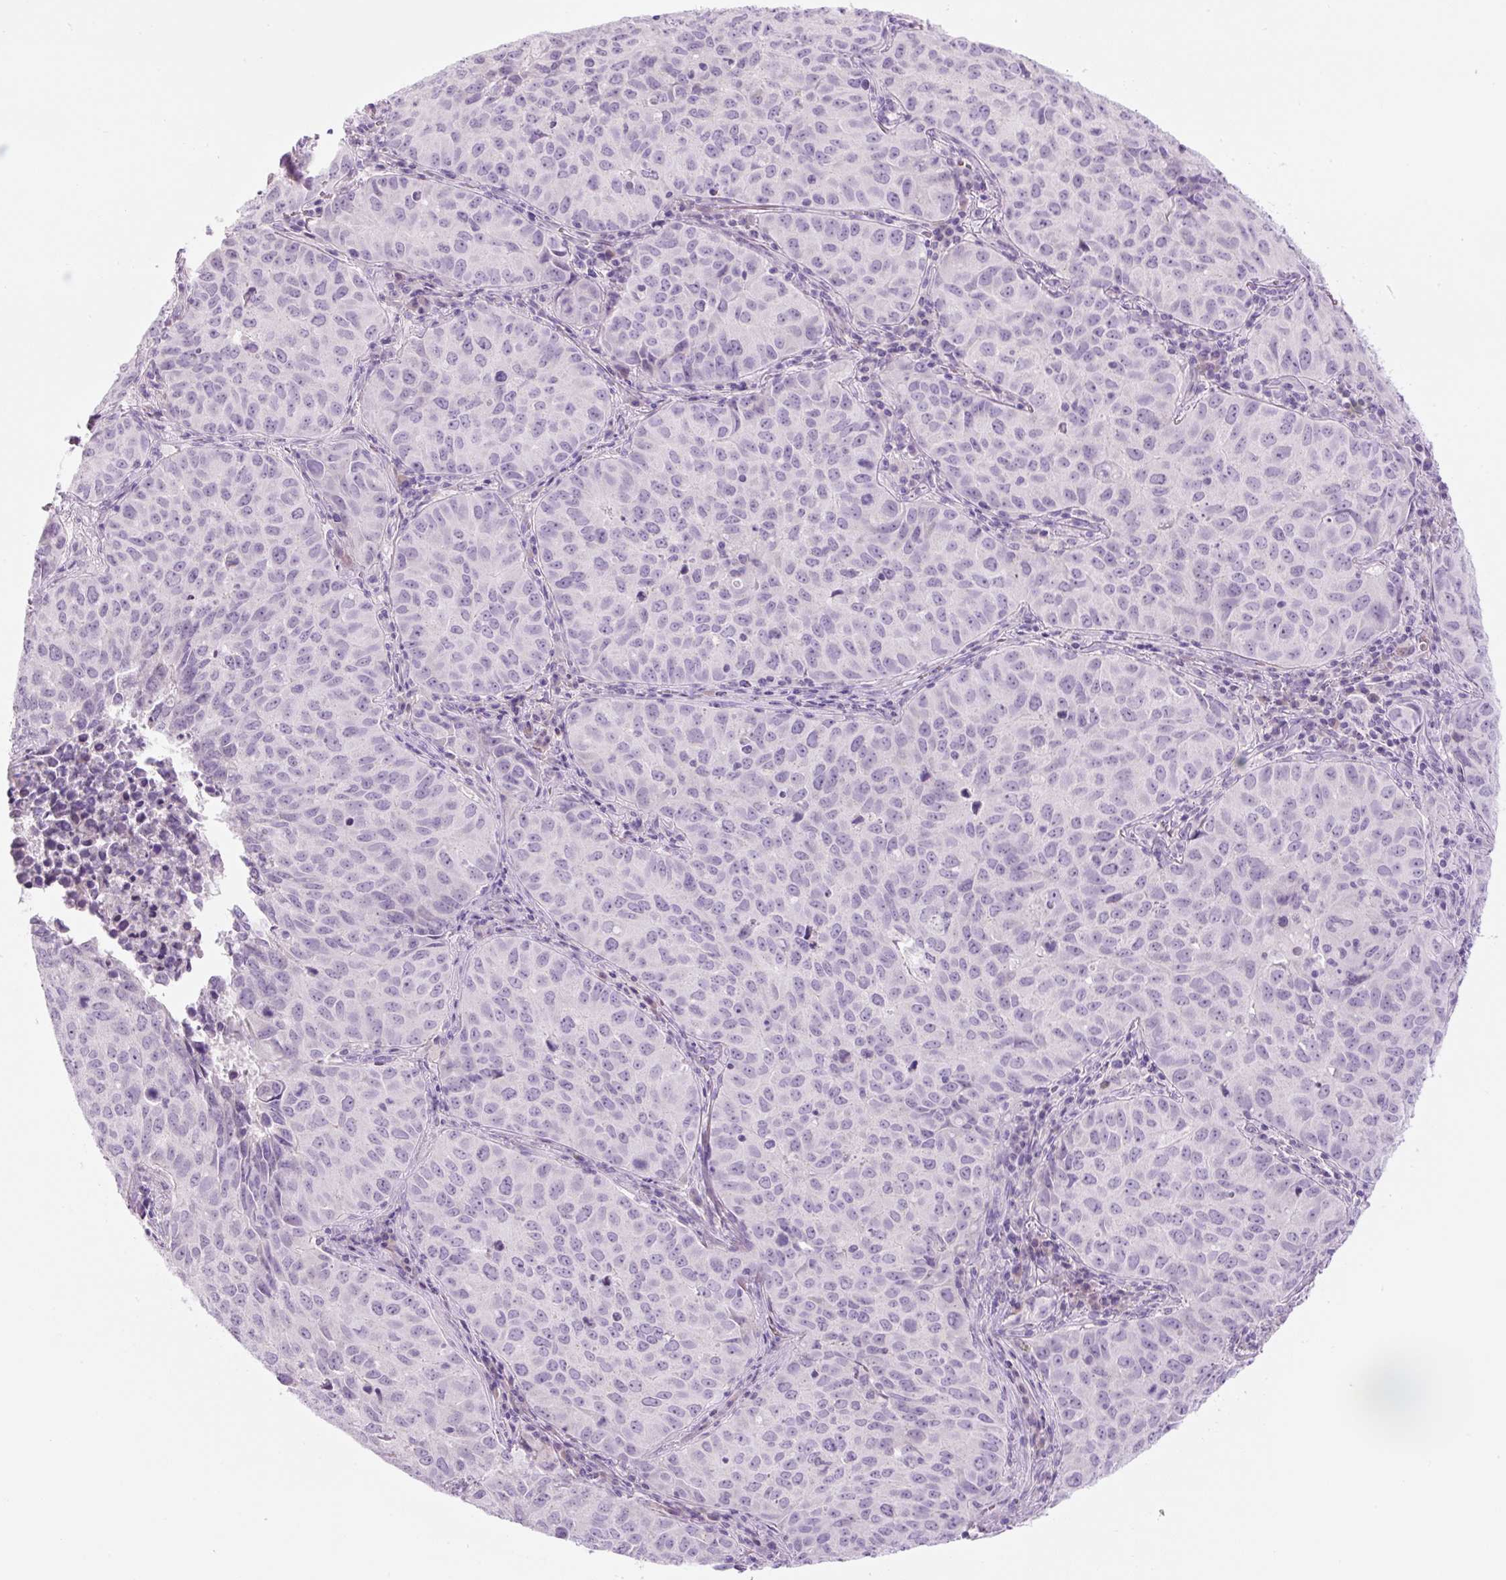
{"staining": {"intensity": "negative", "quantity": "none", "location": "none"}, "tissue": "lung cancer", "cell_type": "Tumor cells", "image_type": "cancer", "snomed": [{"axis": "morphology", "description": "Adenocarcinoma, NOS"}, {"axis": "topography", "description": "Lung"}], "caption": "High power microscopy micrograph of an immunohistochemistry image of lung cancer, revealing no significant positivity in tumor cells.", "gene": "RSPO4", "patient": {"sex": "female", "age": 50}}